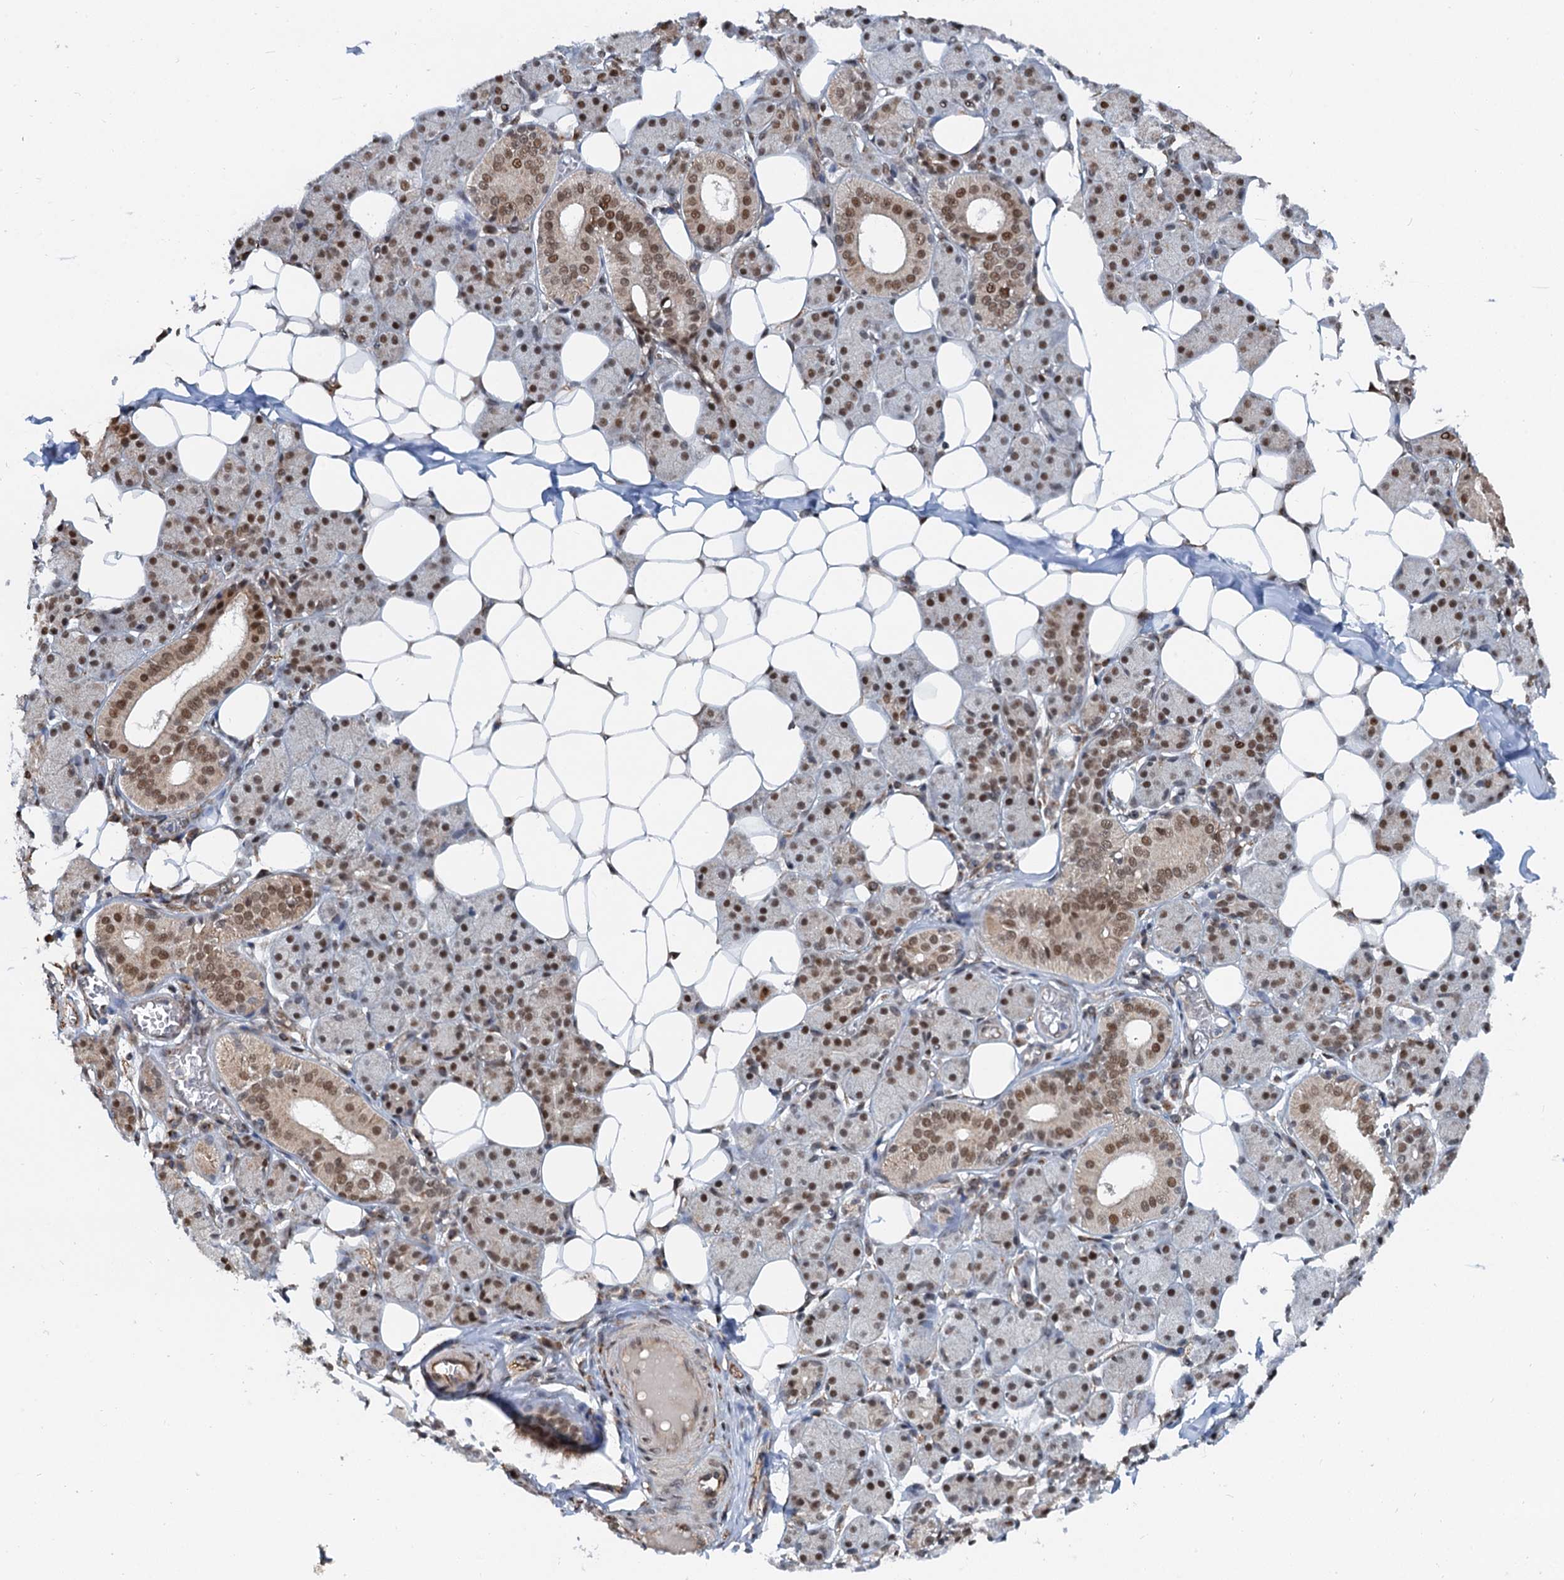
{"staining": {"intensity": "moderate", "quantity": ">75%", "location": "cytoplasmic/membranous,nuclear"}, "tissue": "salivary gland", "cell_type": "Glandular cells", "image_type": "normal", "snomed": [{"axis": "morphology", "description": "Normal tissue, NOS"}, {"axis": "topography", "description": "Salivary gland"}], "caption": "Immunohistochemistry (IHC) photomicrograph of unremarkable human salivary gland stained for a protein (brown), which exhibits medium levels of moderate cytoplasmic/membranous,nuclear staining in about >75% of glandular cells.", "gene": "CFDP1", "patient": {"sex": "female", "age": 33}}